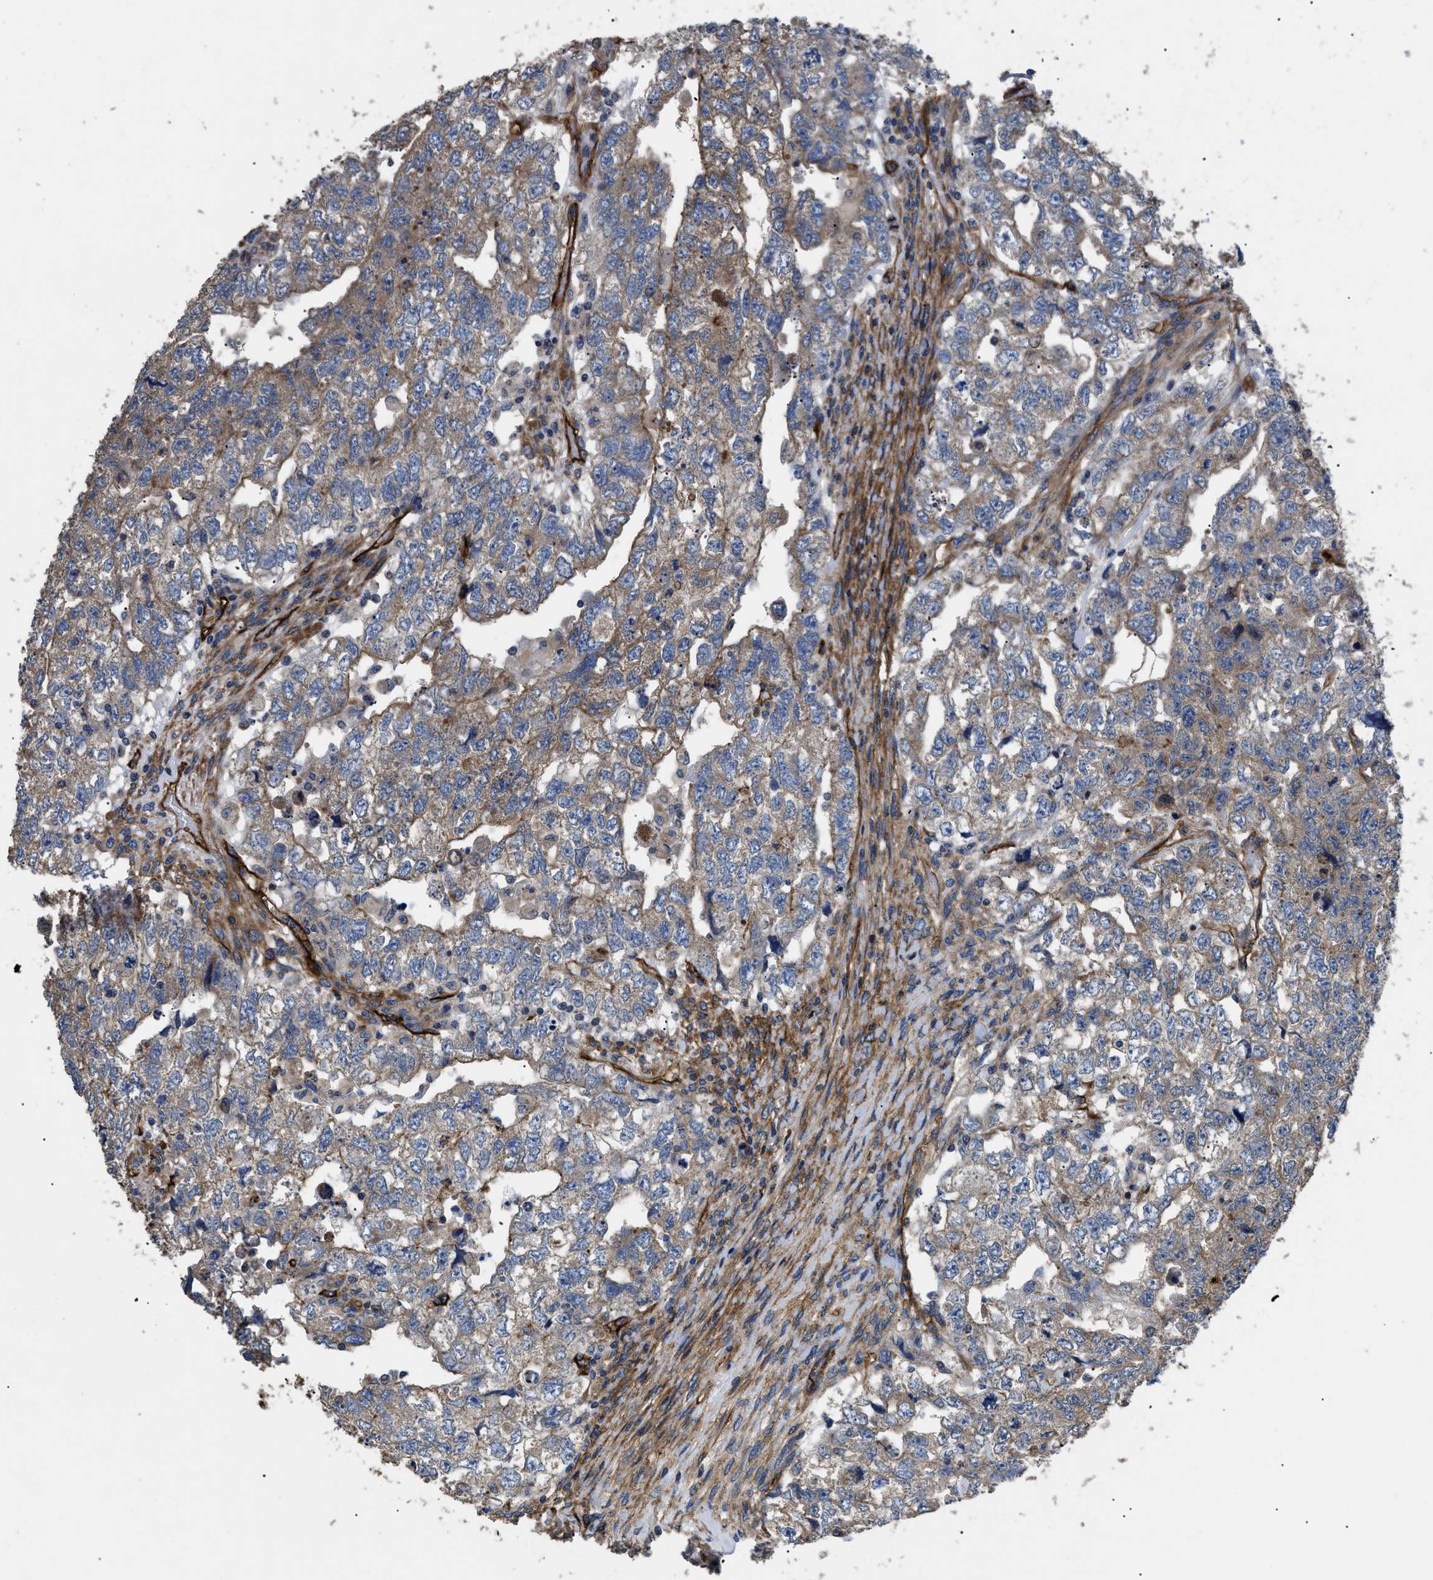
{"staining": {"intensity": "weak", "quantity": ">75%", "location": "cytoplasmic/membranous"}, "tissue": "testis cancer", "cell_type": "Tumor cells", "image_type": "cancer", "snomed": [{"axis": "morphology", "description": "Carcinoma, Embryonal, NOS"}, {"axis": "topography", "description": "Testis"}], "caption": "Testis cancer stained for a protein displays weak cytoplasmic/membranous positivity in tumor cells.", "gene": "NT5E", "patient": {"sex": "male", "age": 36}}